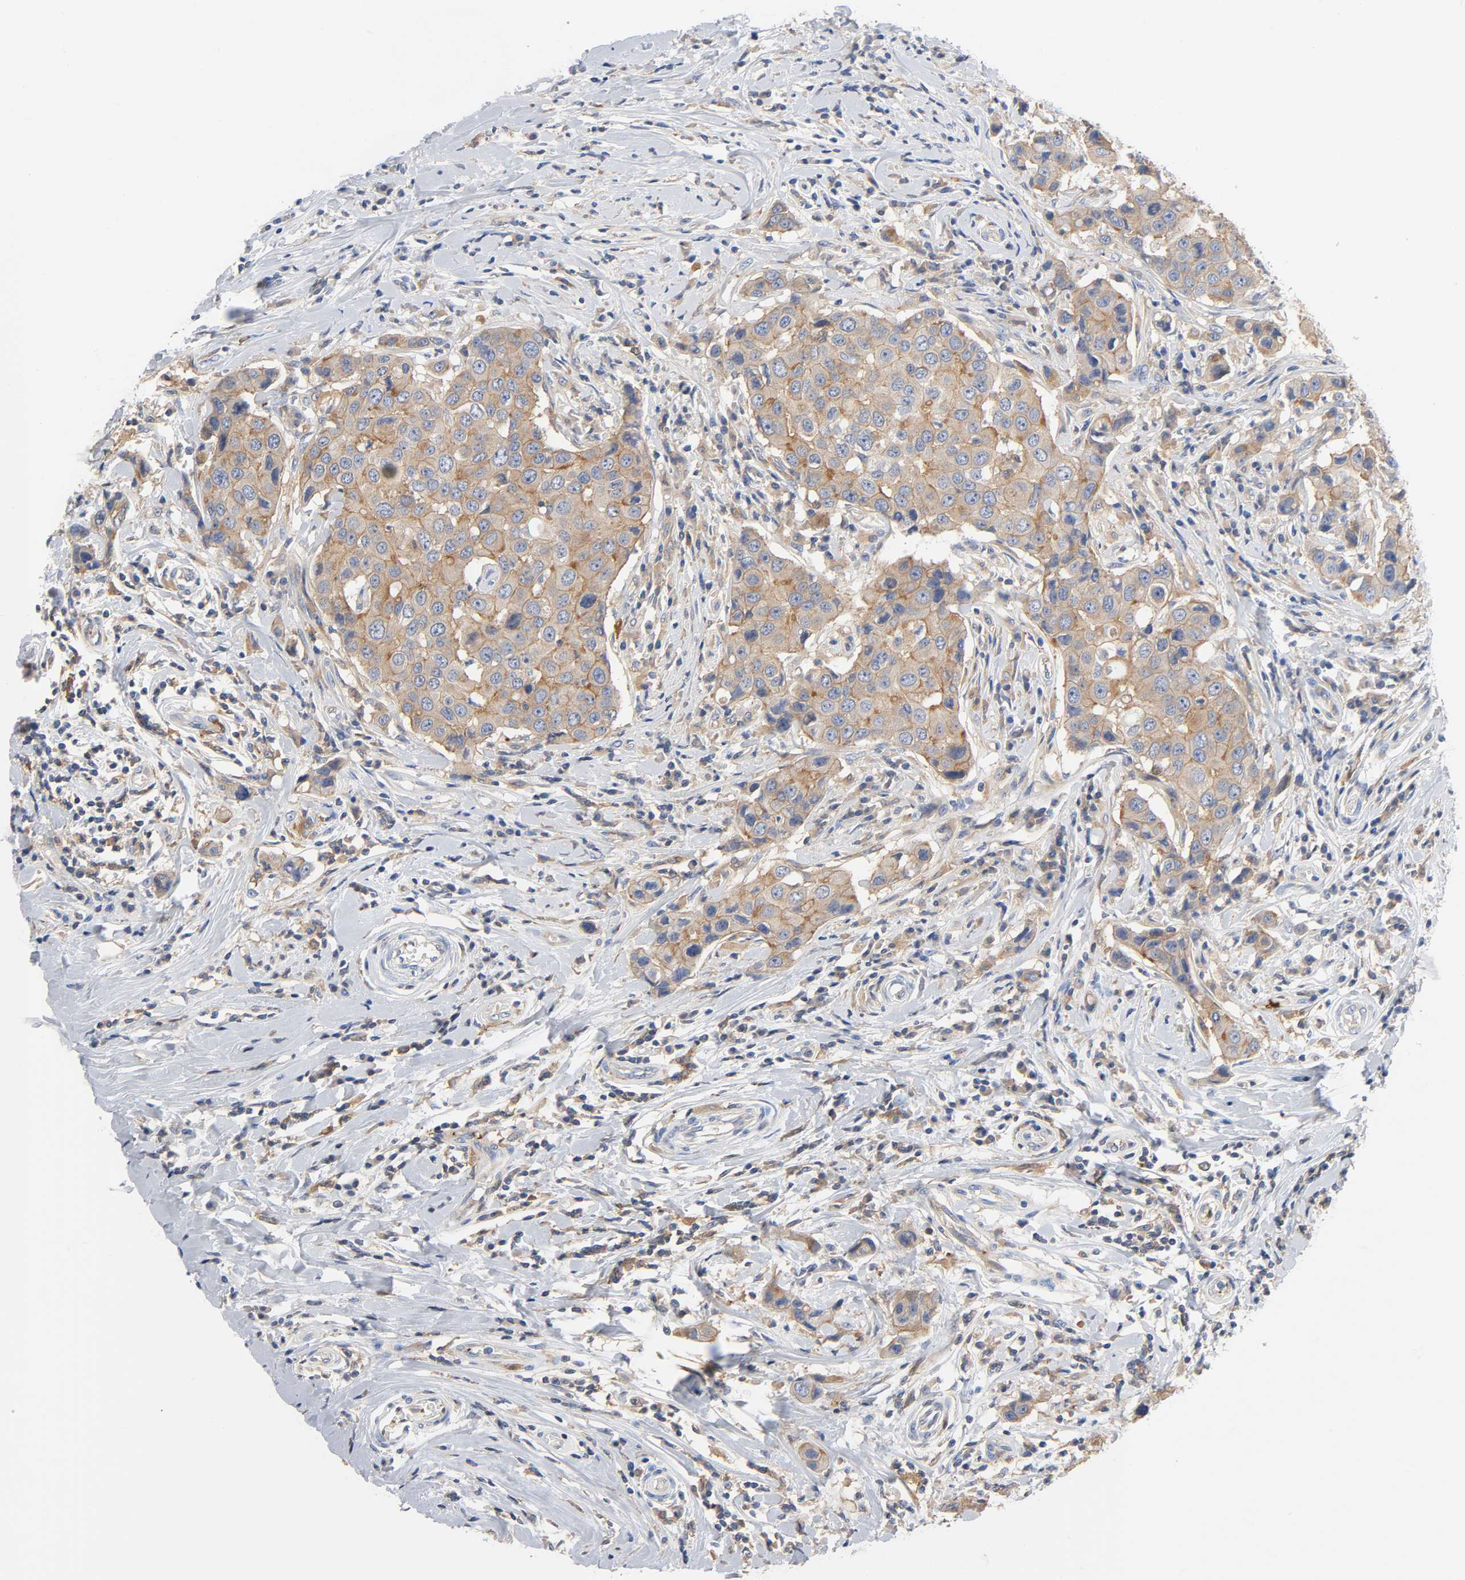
{"staining": {"intensity": "moderate", "quantity": ">75%", "location": "cytoplasmic/membranous"}, "tissue": "breast cancer", "cell_type": "Tumor cells", "image_type": "cancer", "snomed": [{"axis": "morphology", "description": "Duct carcinoma"}, {"axis": "topography", "description": "Breast"}], "caption": "A brown stain shows moderate cytoplasmic/membranous positivity of a protein in breast cancer tumor cells.", "gene": "SRC", "patient": {"sex": "female", "age": 27}}